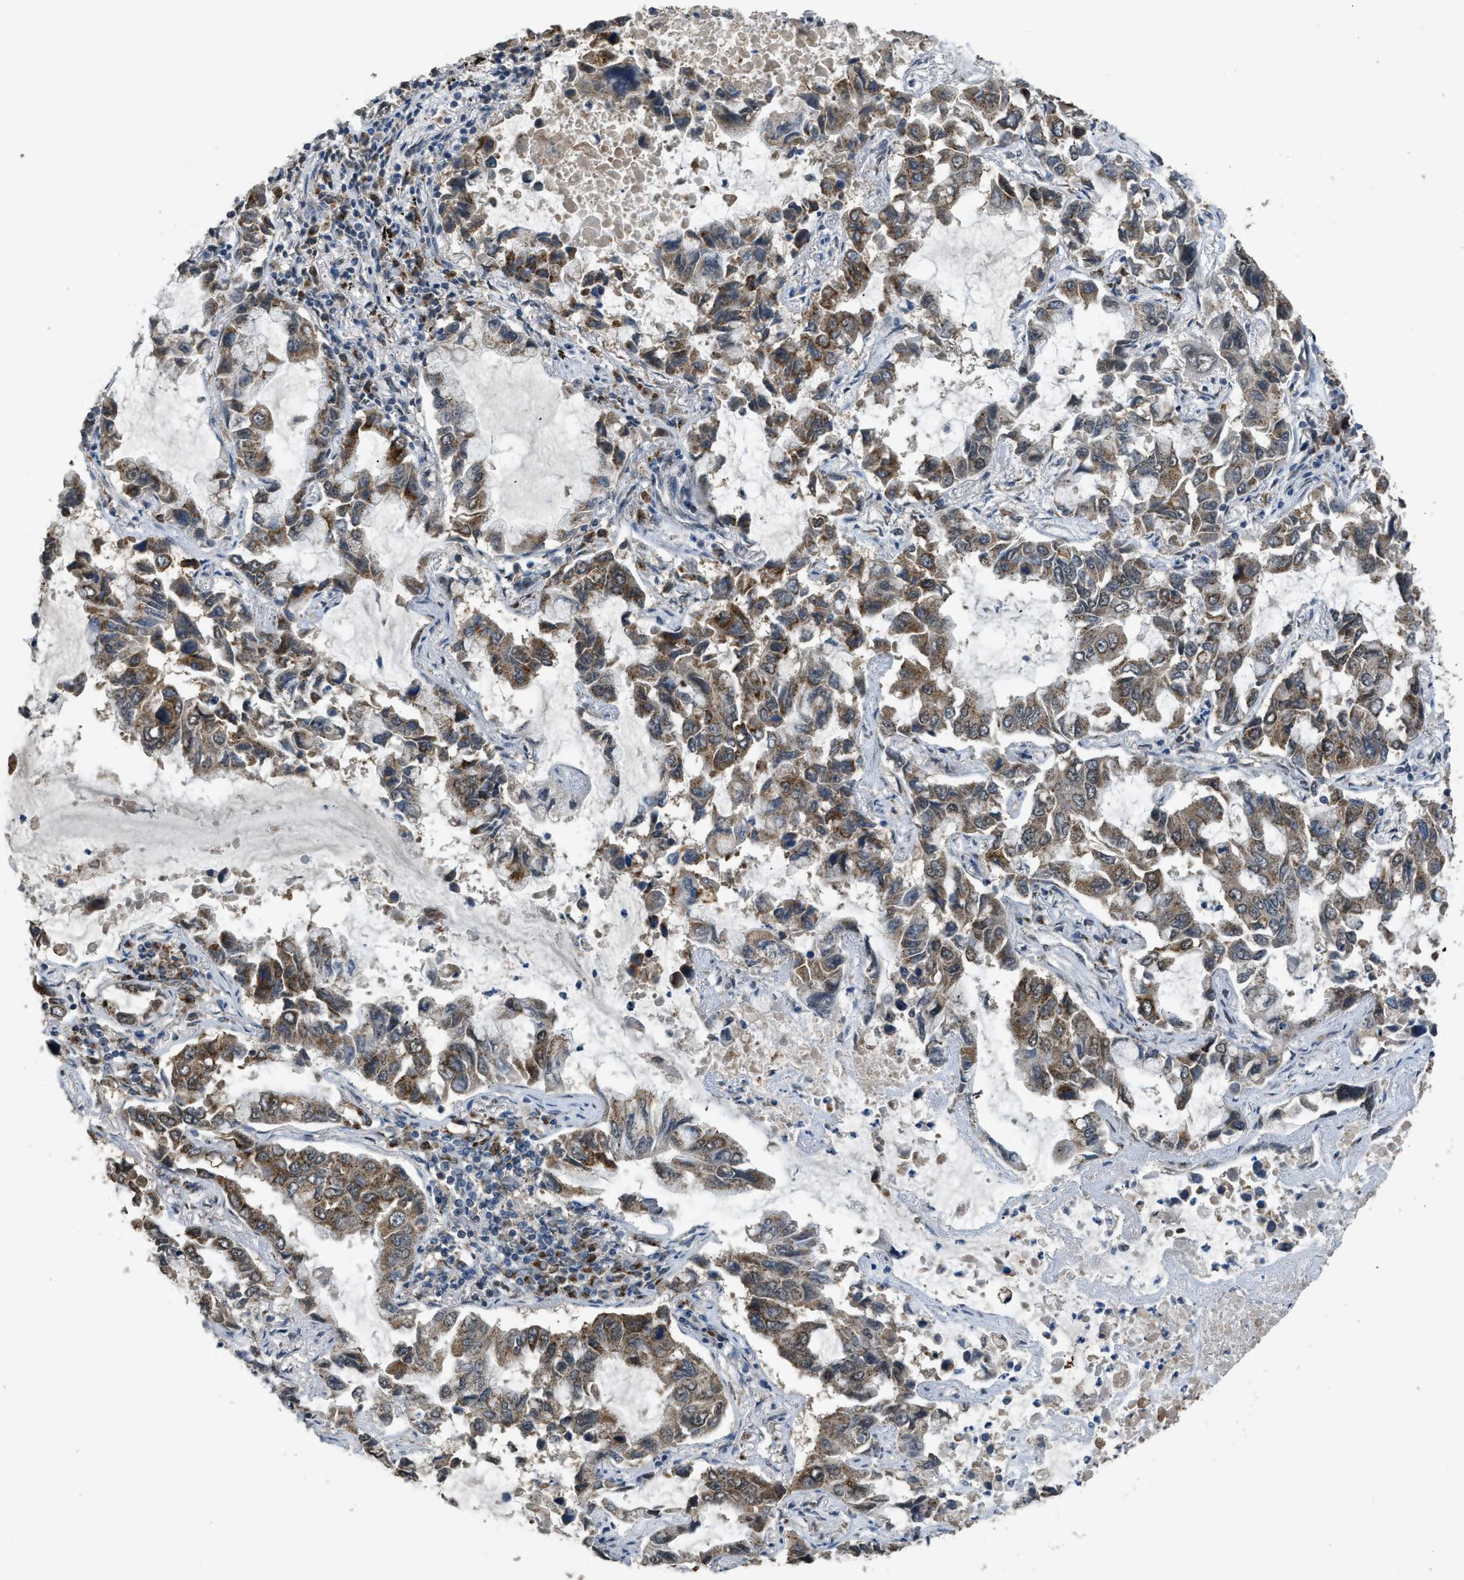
{"staining": {"intensity": "moderate", "quantity": ">75%", "location": "cytoplasmic/membranous"}, "tissue": "lung cancer", "cell_type": "Tumor cells", "image_type": "cancer", "snomed": [{"axis": "morphology", "description": "Adenocarcinoma, NOS"}, {"axis": "topography", "description": "Lung"}], "caption": "An IHC histopathology image of tumor tissue is shown. Protein staining in brown labels moderate cytoplasmic/membranous positivity in lung adenocarcinoma within tumor cells.", "gene": "IPO7", "patient": {"sex": "male", "age": 64}}